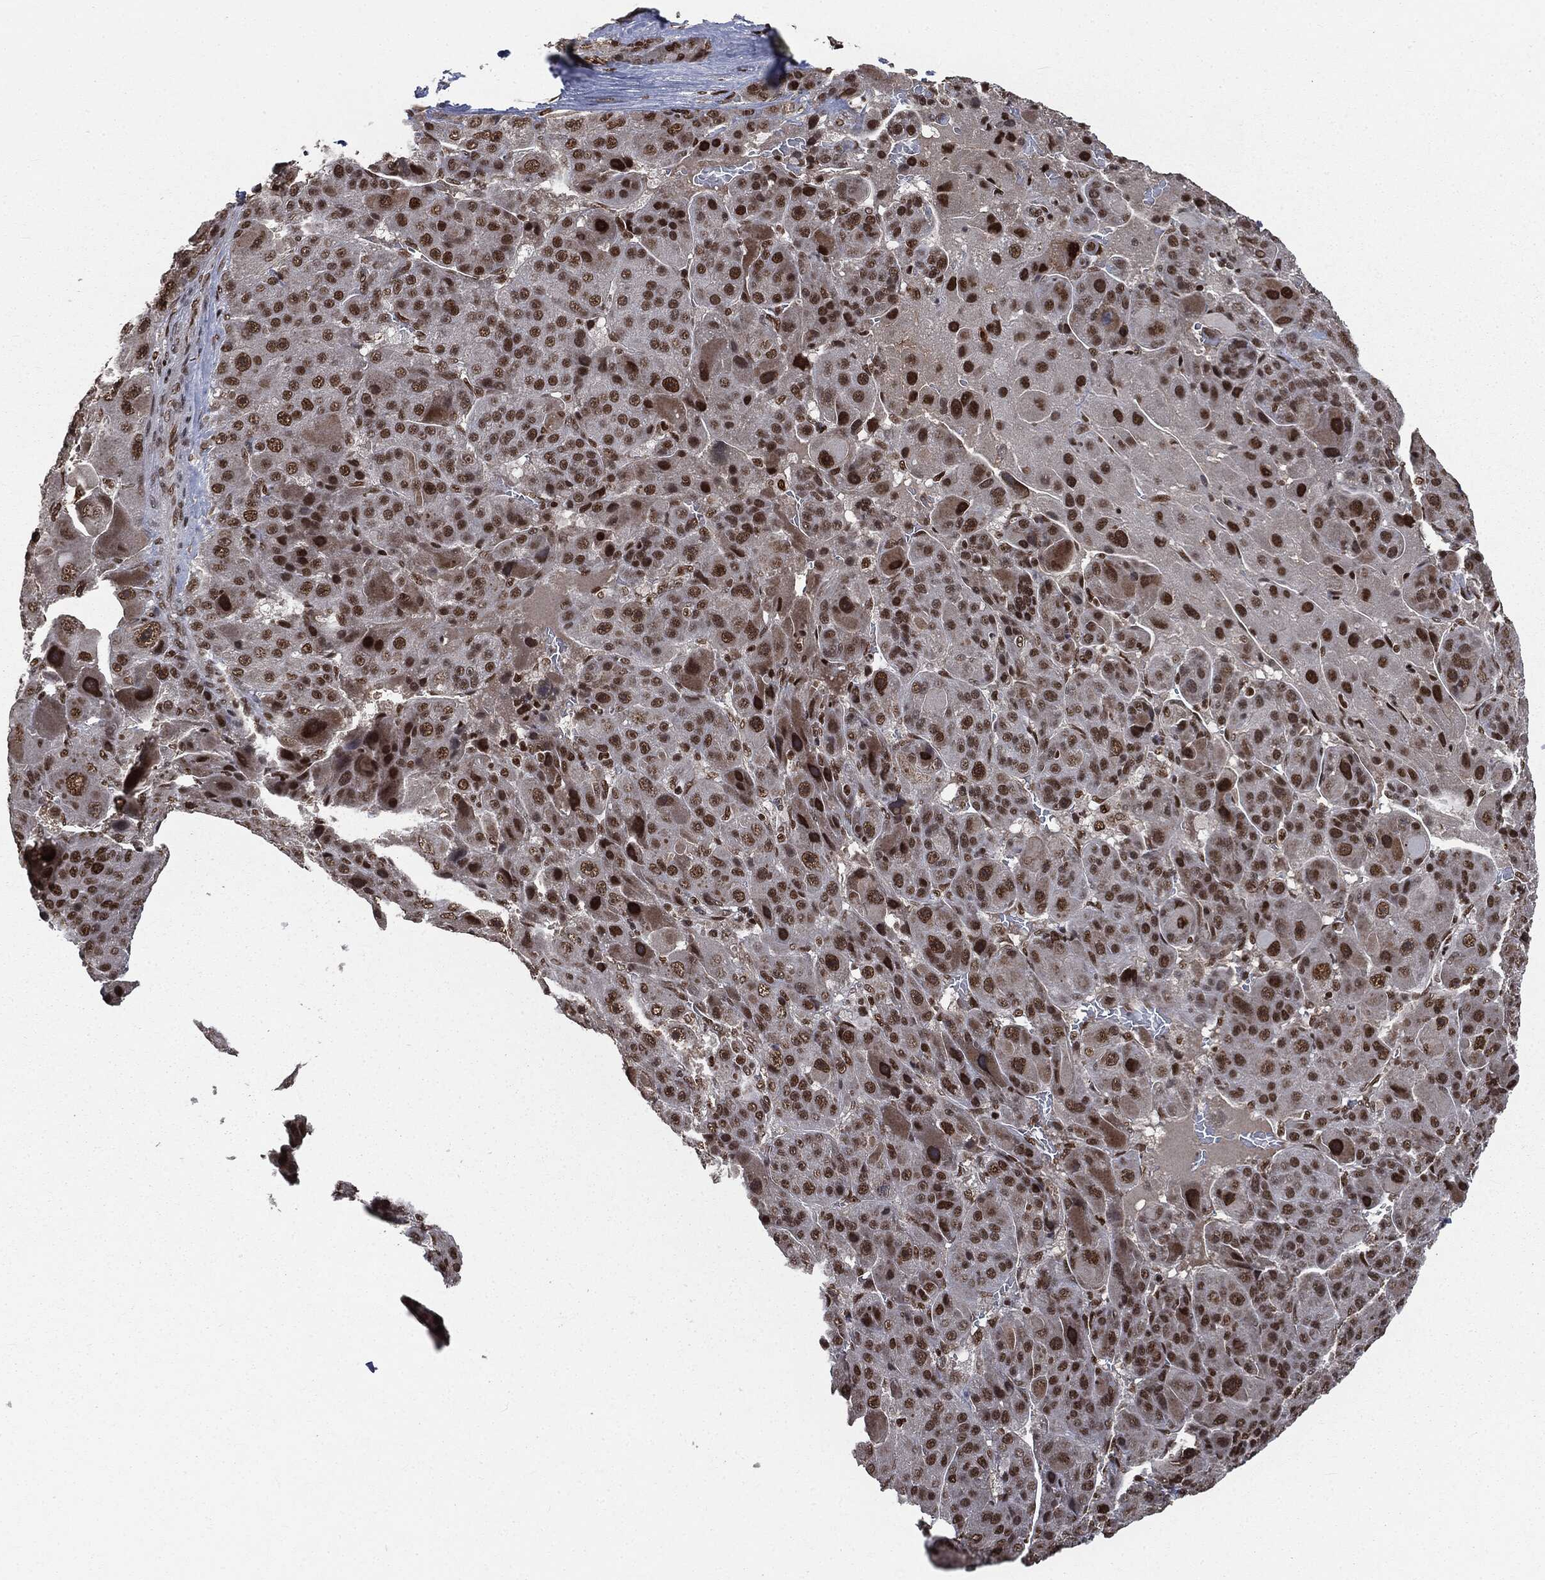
{"staining": {"intensity": "strong", "quantity": ">75%", "location": "nuclear"}, "tissue": "liver cancer", "cell_type": "Tumor cells", "image_type": "cancer", "snomed": [{"axis": "morphology", "description": "Carcinoma, Hepatocellular, NOS"}, {"axis": "topography", "description": "Liver"}], "caption": "Protein staining shows strong nuclear staining in approximately >75% of tumor cells in liver hepatocellular carcinoma. (IHC, brightfield microscopy, high magnification).", "gene": "DPH2", "patient": {"sex": "male", "age": 76}}